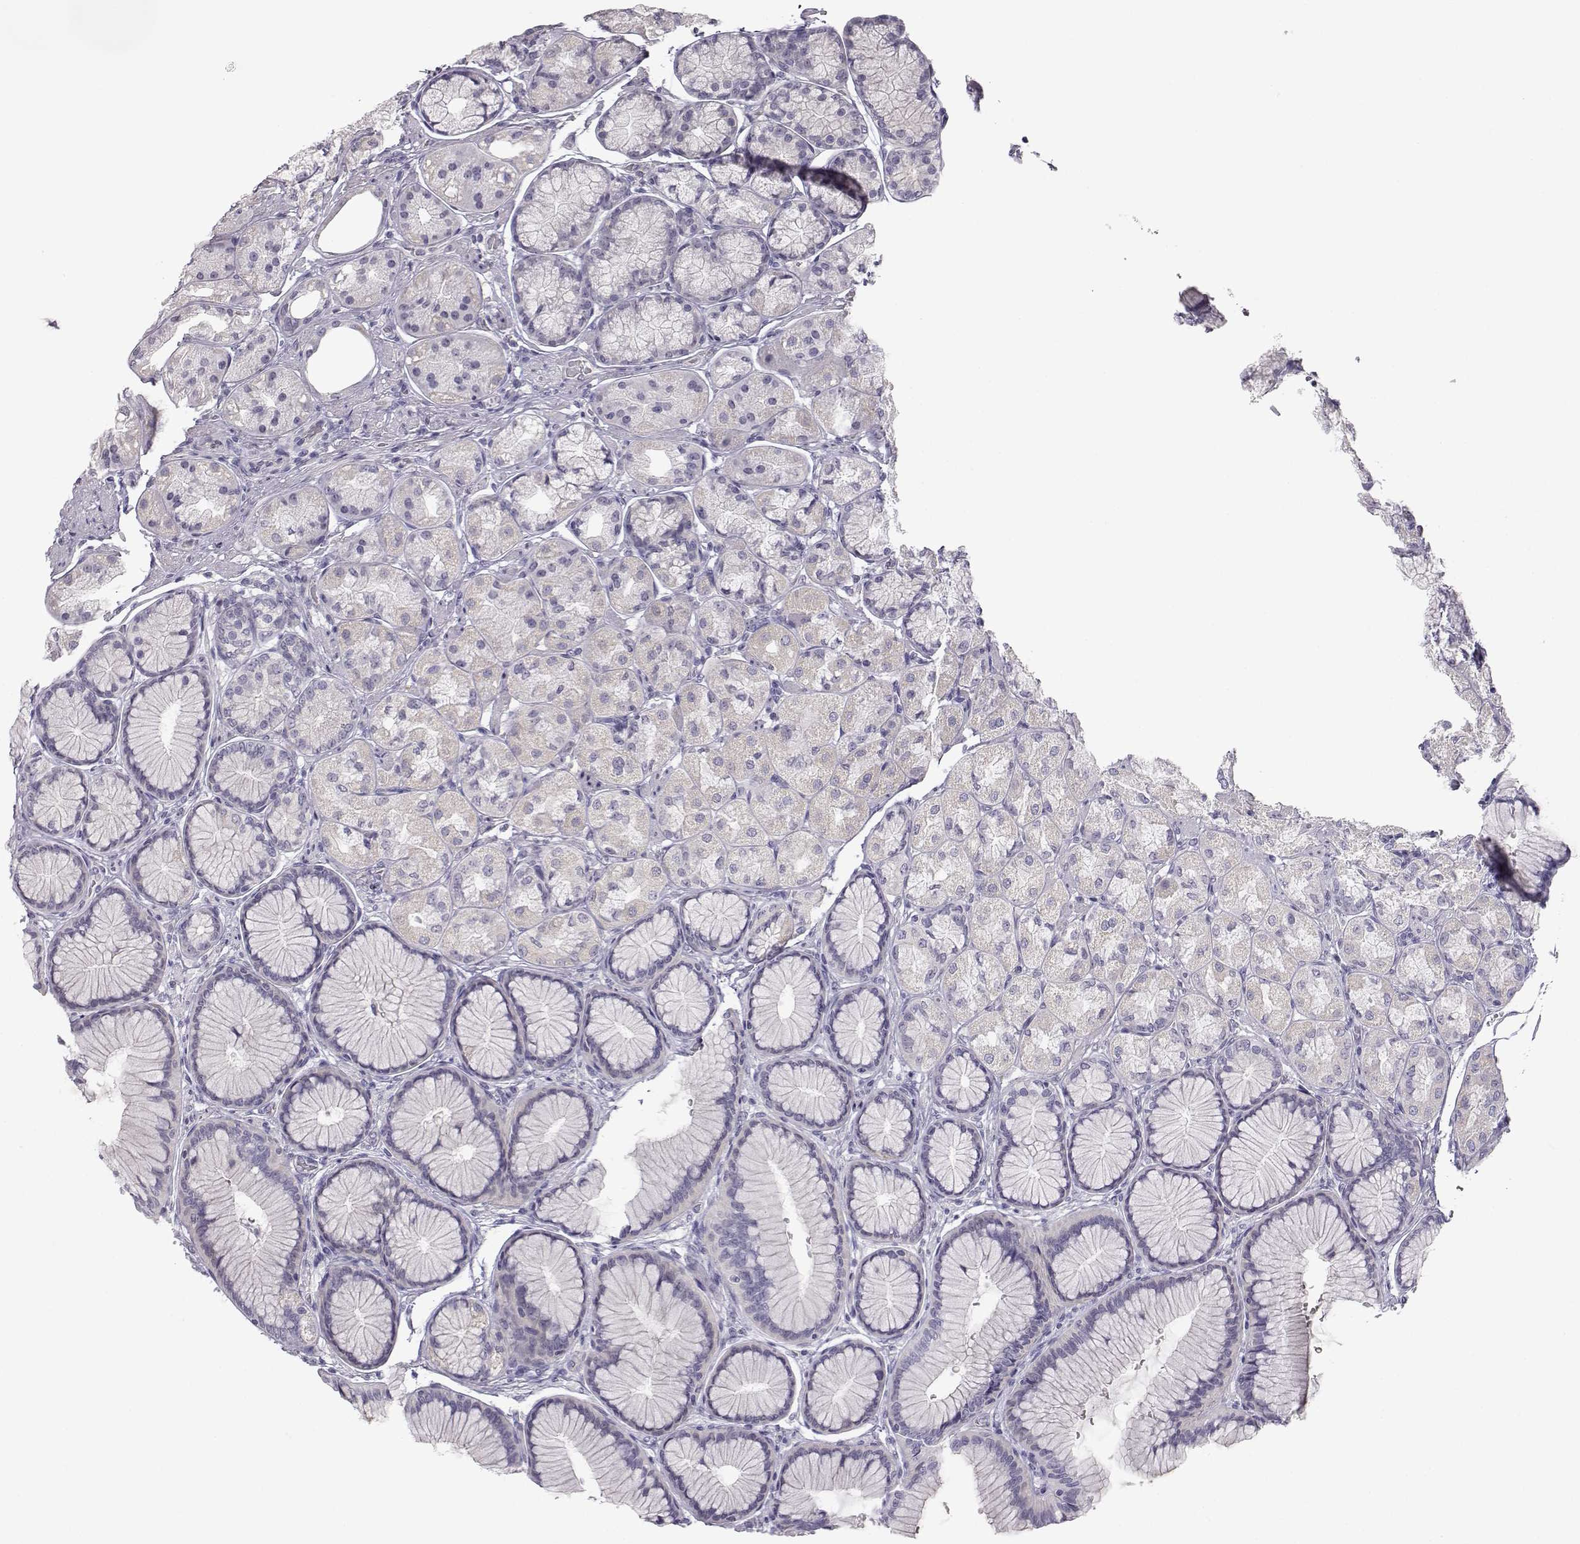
{"staining": {"intensity": "negative", "quantity": "none", "location": "none"}, "tissue": "stomach", "cell_type": "Glandular cells", "image_type": "normal", "snomed": [{"axis": "morphology", "description": "Normal tissue, NOS"}, {"axis": "morphology", "description": "Adenocarcinoma, NOS"}, {"axis": "morphology", "description": "Adenocarcinoma, High grade"}, {"axis": "topography", "description": "Stomach, upper"}, {"axis": "topography", "description": "Stomach"}], "caption": "Glandular cells show no significant positivity in unremarkable stomach.", "gene": "MYCBPAP", "patient": {"sex": "female", "age": 65}}